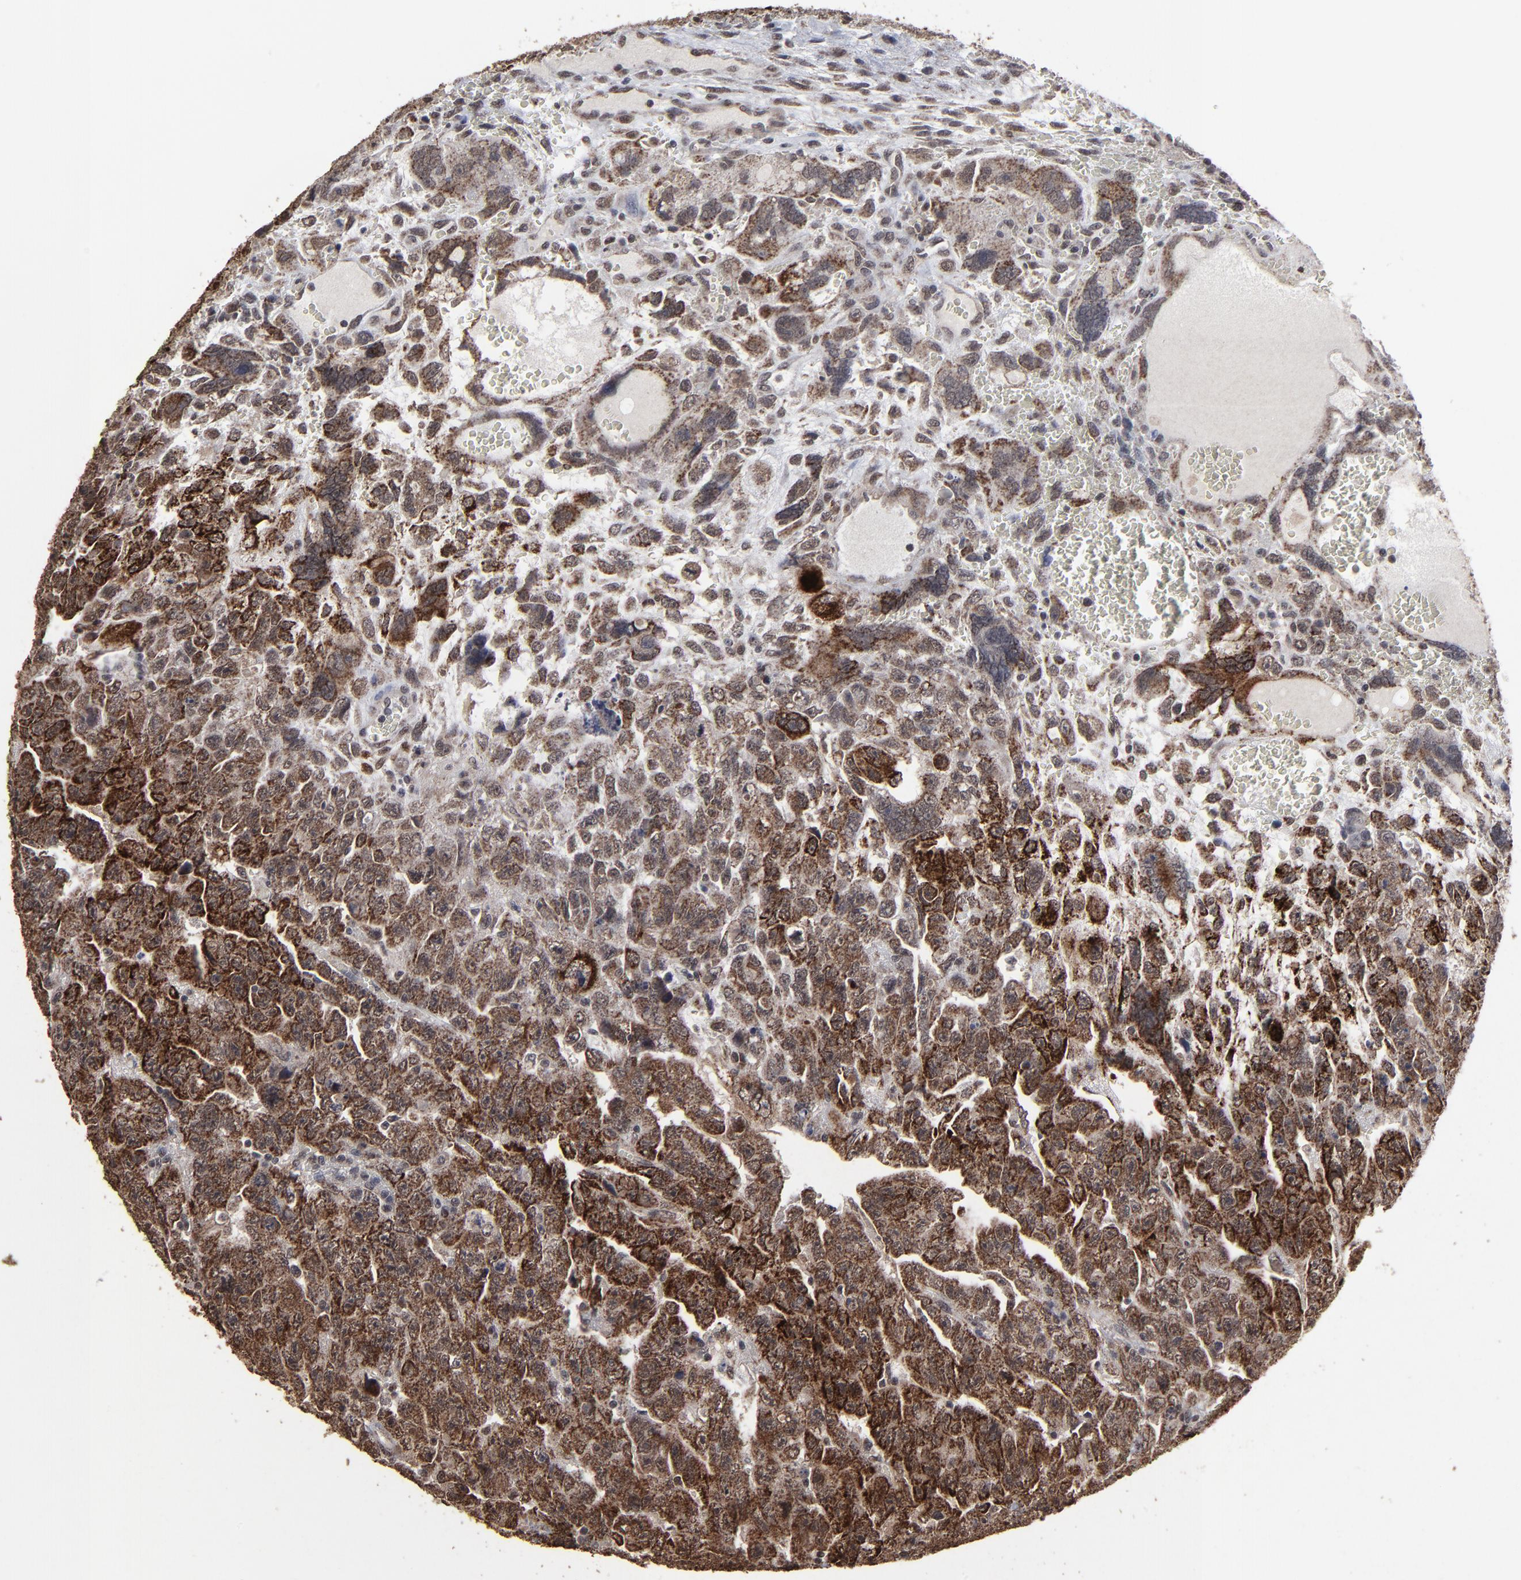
{"staining": {"intensity": "moderate", "quantity": ">75%", "location": "cytoplasmic/membranous,nuclear"}, "tissue": "testis cancer", "cell_type": "Tumor cells", "image_type": "cancer", "snomed": [{"axis": "morphology", "description": "Carcinoma, Embryonal, NOS"}, {"axis": "topography", "description": "Testis"}], "caption": "About >75% of tumor cells in testis cancer exhibit moderate cytoplasmic/membranous and nuclear protein staining as visualized by brown immunohistochemical staining.", "gene": "BNIP3", "patient": {"sex": "male", "age": 28}}